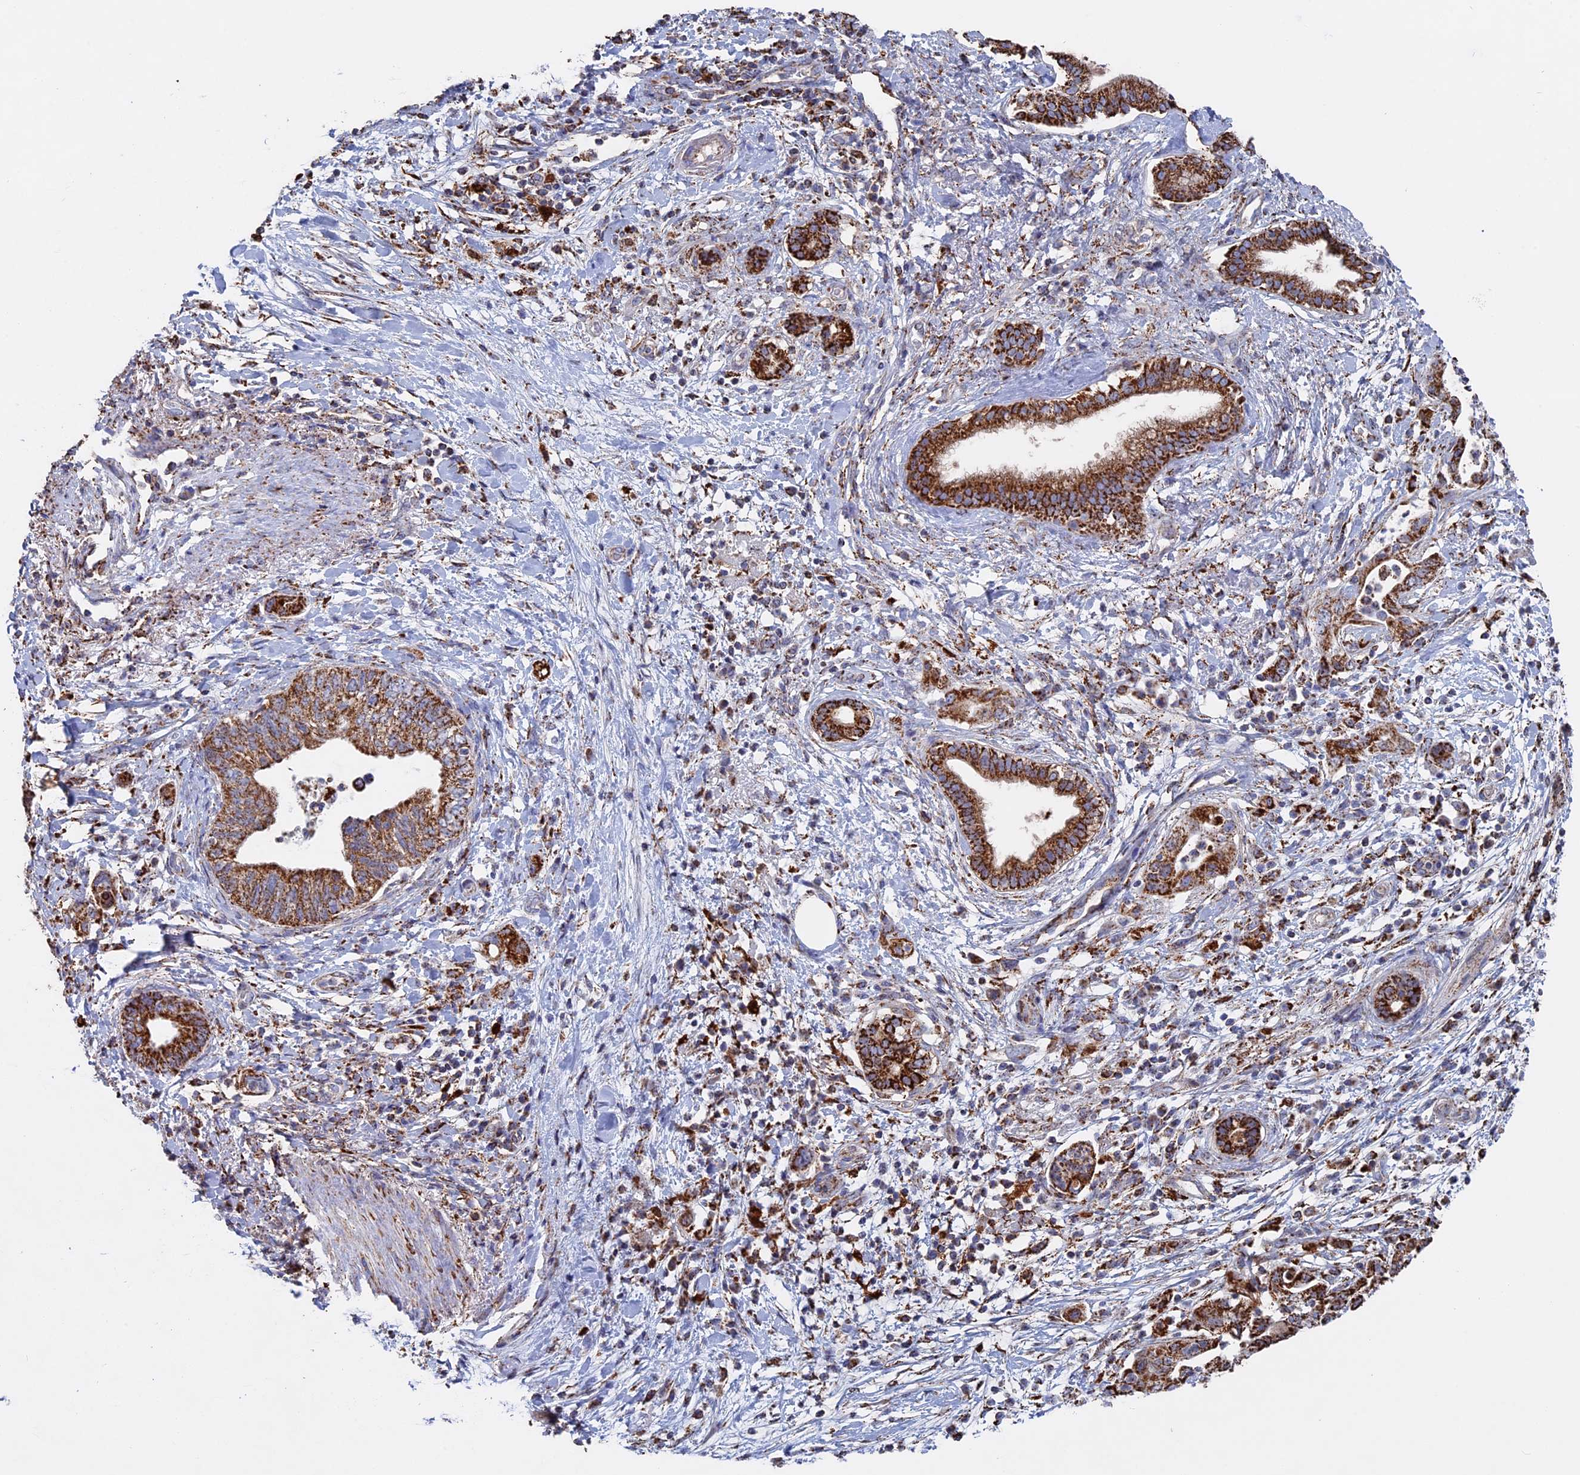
{"staining": {"intensity": "strong", "quantity": ">75%", "location": "cytoplasmic/membranous"}, "tissue": "pancreatic cancer", "cell_type": "Tumor cells", "image_type": "cancer", "snomed": [{"axis": "morphology", "description": "Adenocarcinoma, NOS"}, {"axis": "topography", "description": "Pancreas"}], "caption": "Pancreatic adenocarcinoma tissue exhibits strong cytoplasmic/membranous expression in approximately >75% of tumor cells, visualized by immunohistochemistry. (IHC, brightfield microscopy, high magnification).", "gene": "SEC24D", "patient": {"sex": "female", "age": 73}}